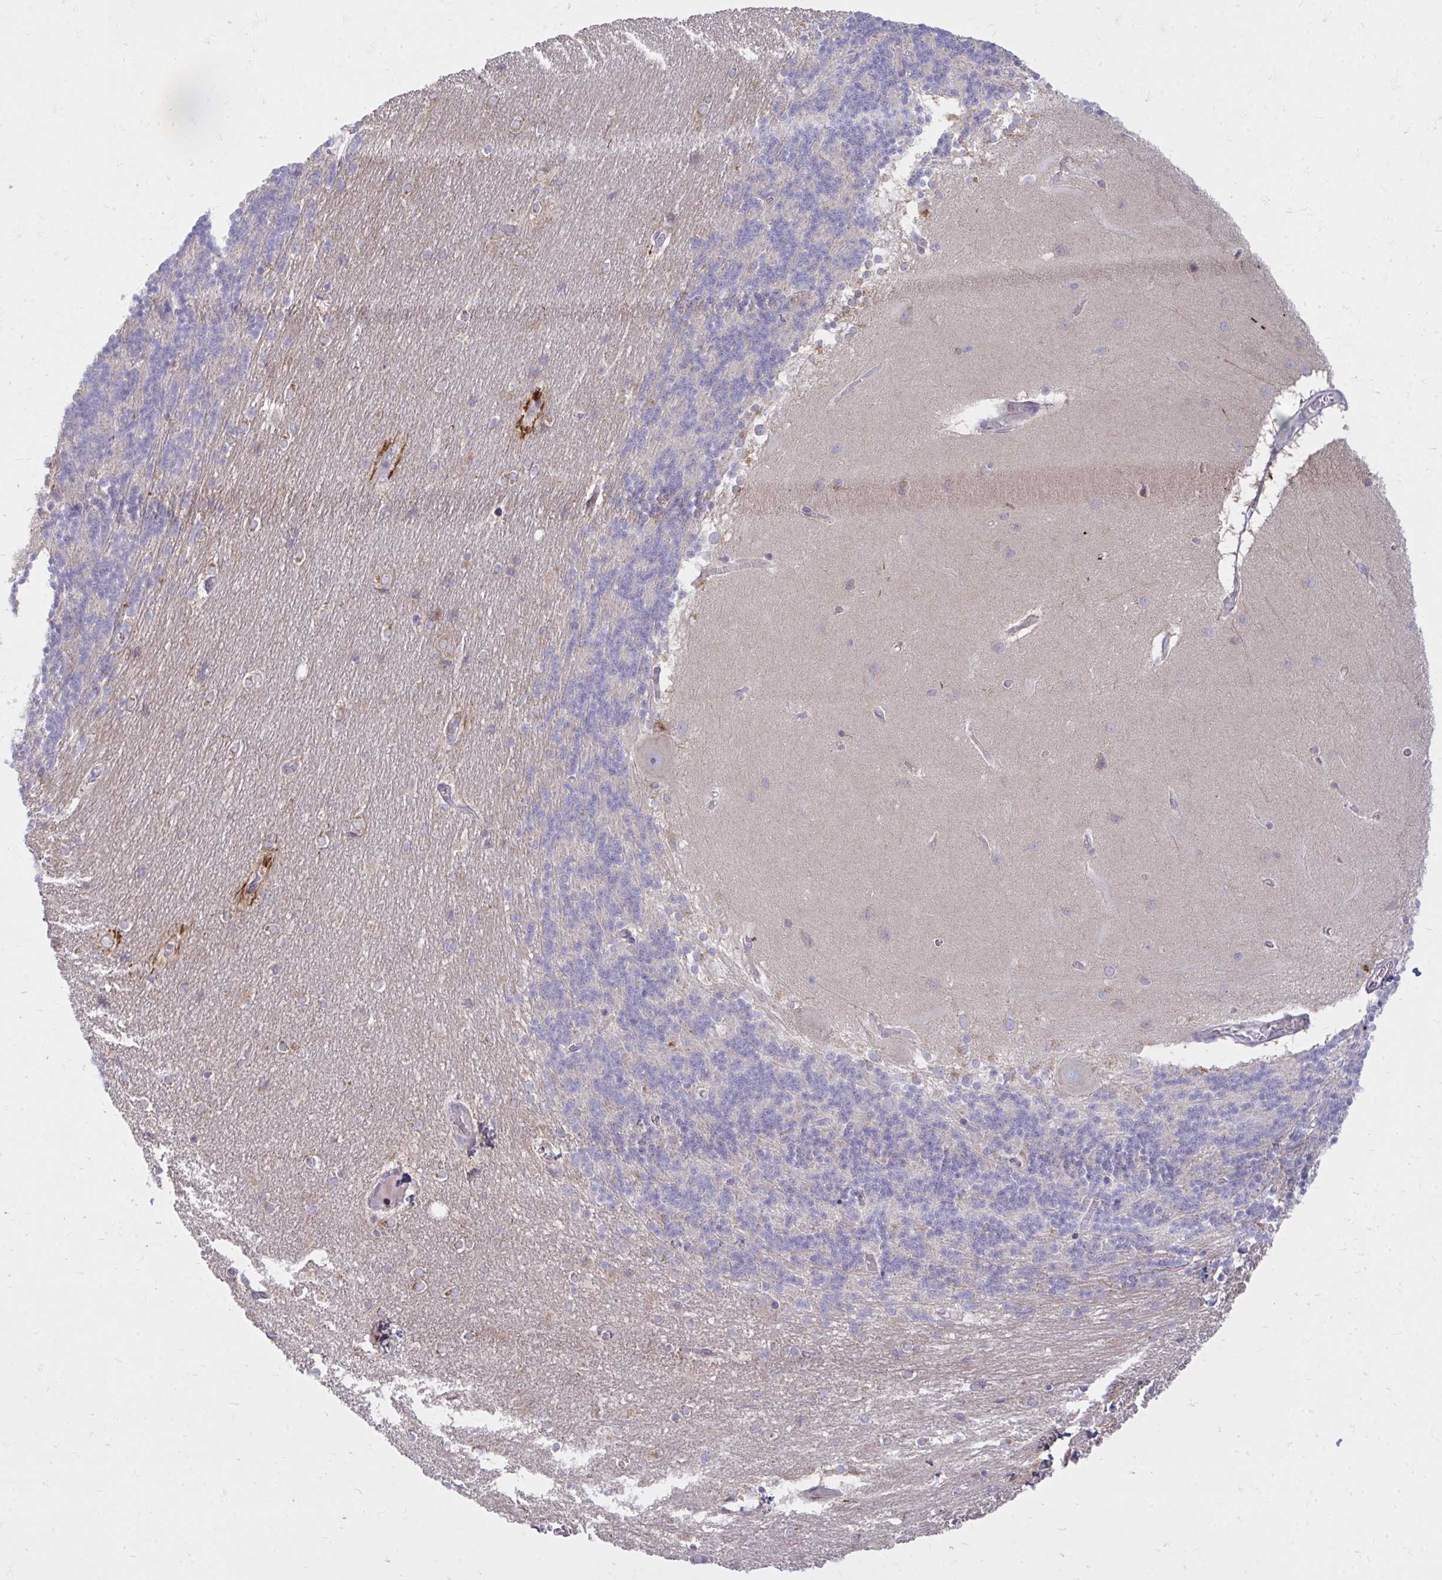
{"staining": {"intensity": "negative", "quantity": "none", "location": "none"}, "tissue": "cerebellum", "cell_type": "Cells in granular layer", "image_type": "normal", "snomed": [{"axis": "morphology", "description": "Normal tissue, NOS"}, {"axis": "topography", "description": "Cerebellum"}], "caption": "Immunohistochemistry (IHC) histopathology image of normal cerebellum: human cerebellum stained with DAB (3,3'-diaminobenzidine) displays no significant protein expression in cells in granular layer.", "gene": "RAB6A", "patient": {"sex": "female", "age": 54}}